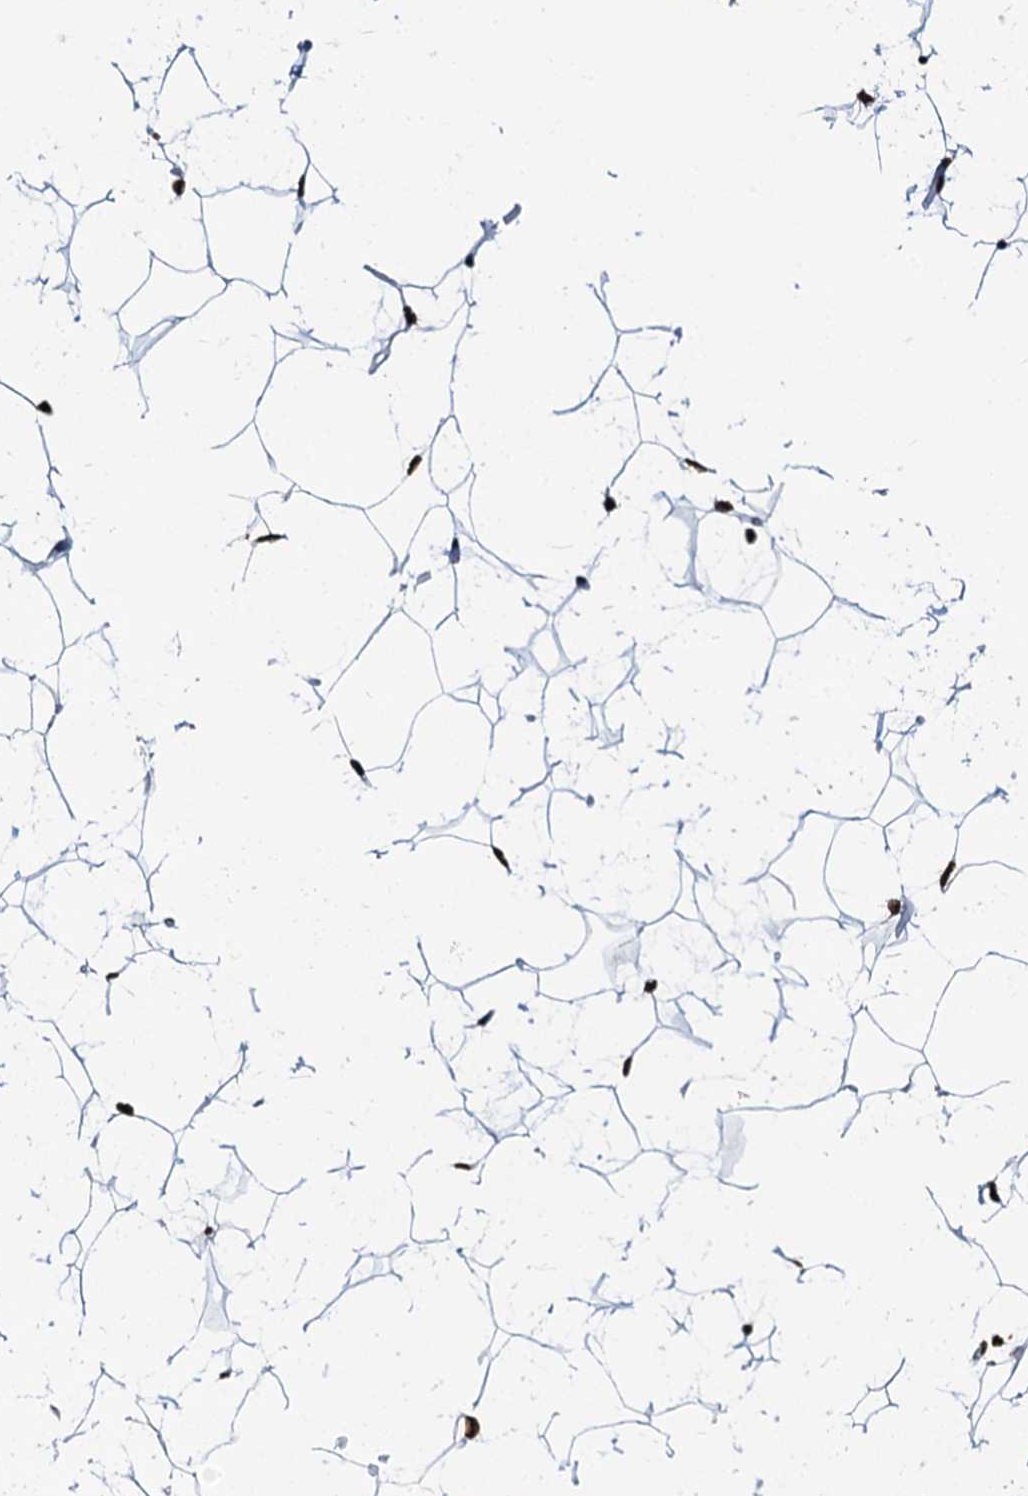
{"staining": {"intensity": "strong", "quantity": ">75%", "location": "nuclear"}, "tissue": "adipose tissue", "cell_type": "Adipocytes", "image_type": "normal", "snomed": [{"axis": "morphology", "description": "Normal tissue, NOS"}, {"axis": "topography", "description": "Breast"}], "caption": "About >75% of adipocytes in benign adipose tissue reveal strong nuclear protein staining as visualized by brown immunohistochemical staining.", "gene": "KATNAL2", "patient": {"sex": "female", "age": 26}}